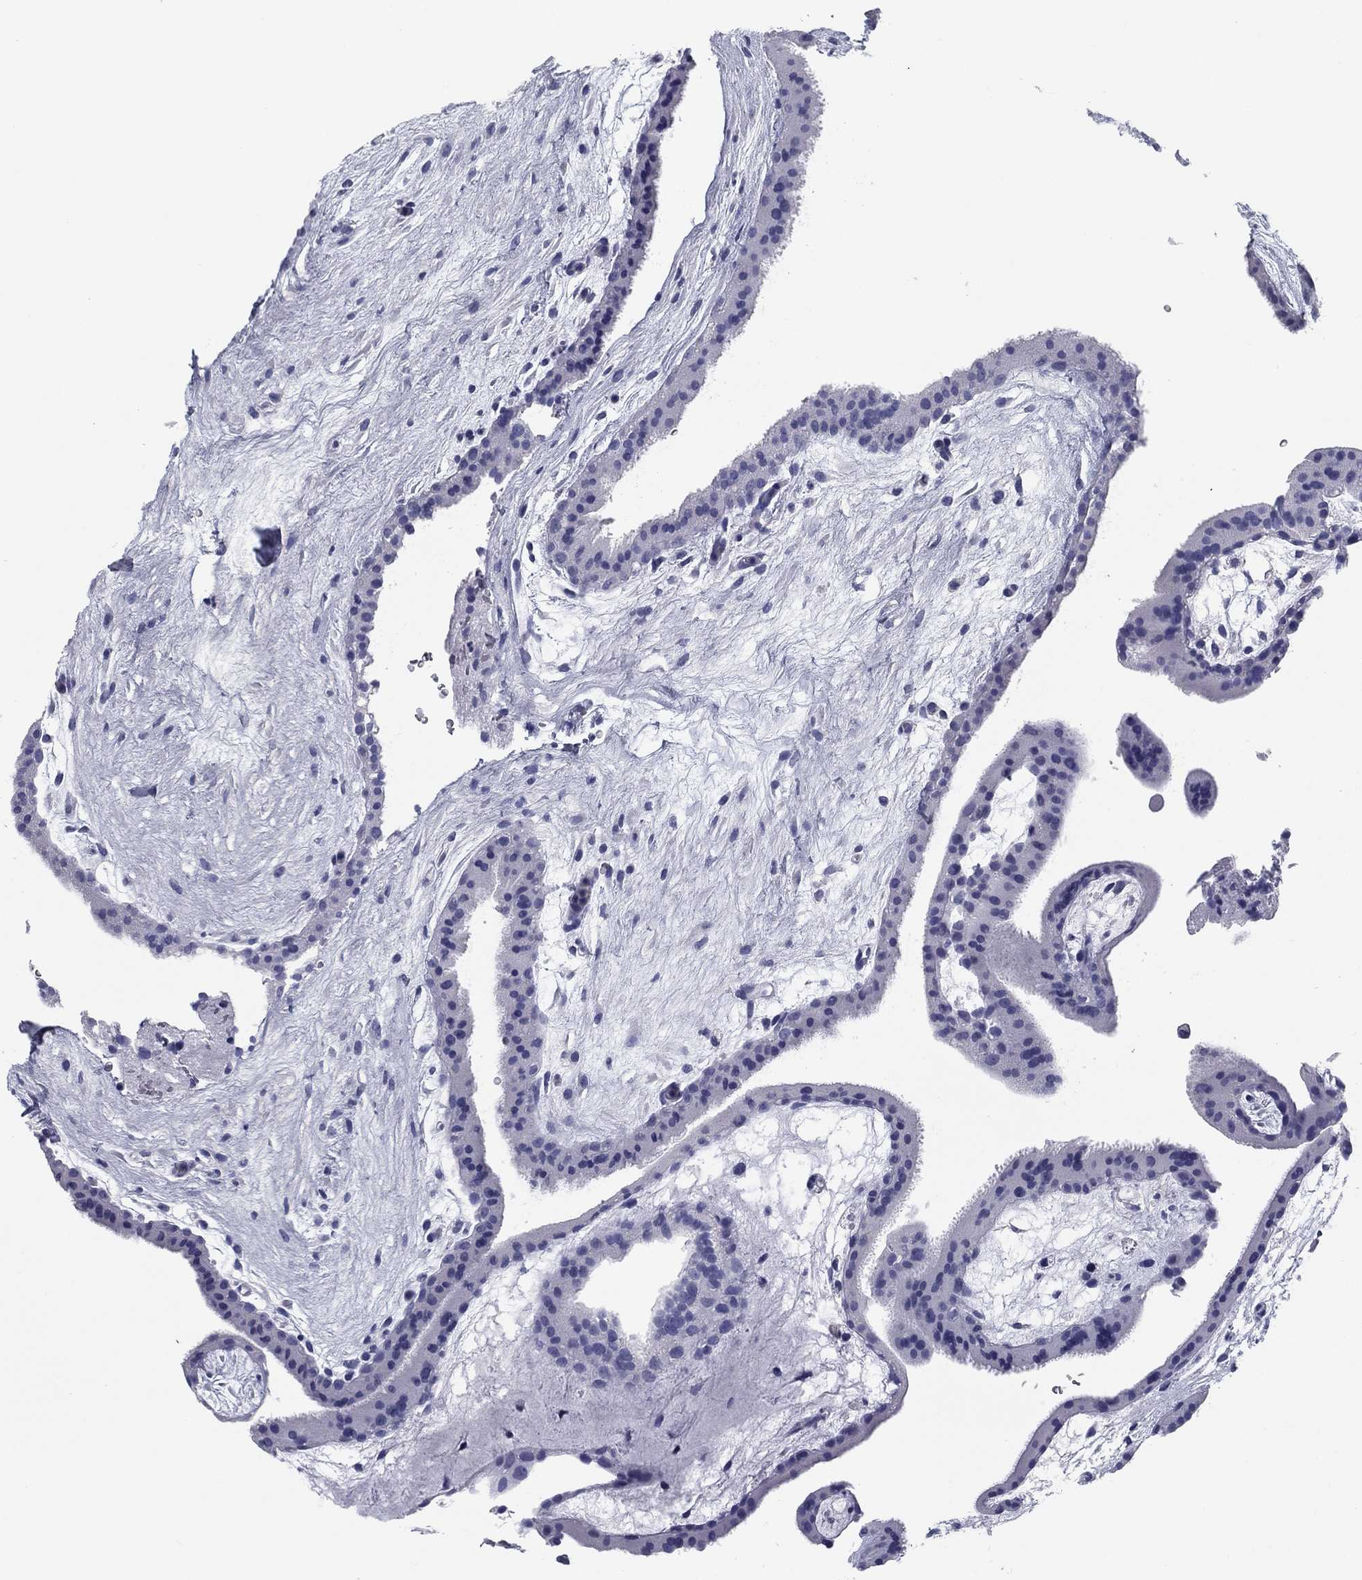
{"staining": {"intensity": "negative", "quantity": "none", "location": "none"}, "tissue": "placenta", "cell_type": "Decidual cells", "image_type": "normal", "snomed": [{"axis": "morphology", "description": "Normal tissue, NOS"}, {"axis": "topography", "description": "Placenta"}], "caption": "High magnification brightfield microscopy of benign placenta stained with DAB (3,3'-diaminobenzidine) (brown) and counterstained with hematoxylin (blue): decidual cells show no significant staining. (Brightfield microscopy of DAB immunohistochemistry (IHC) at high magnification).", "gene": "KCNH1", "patient": {"sex": "female", "age": 19}}